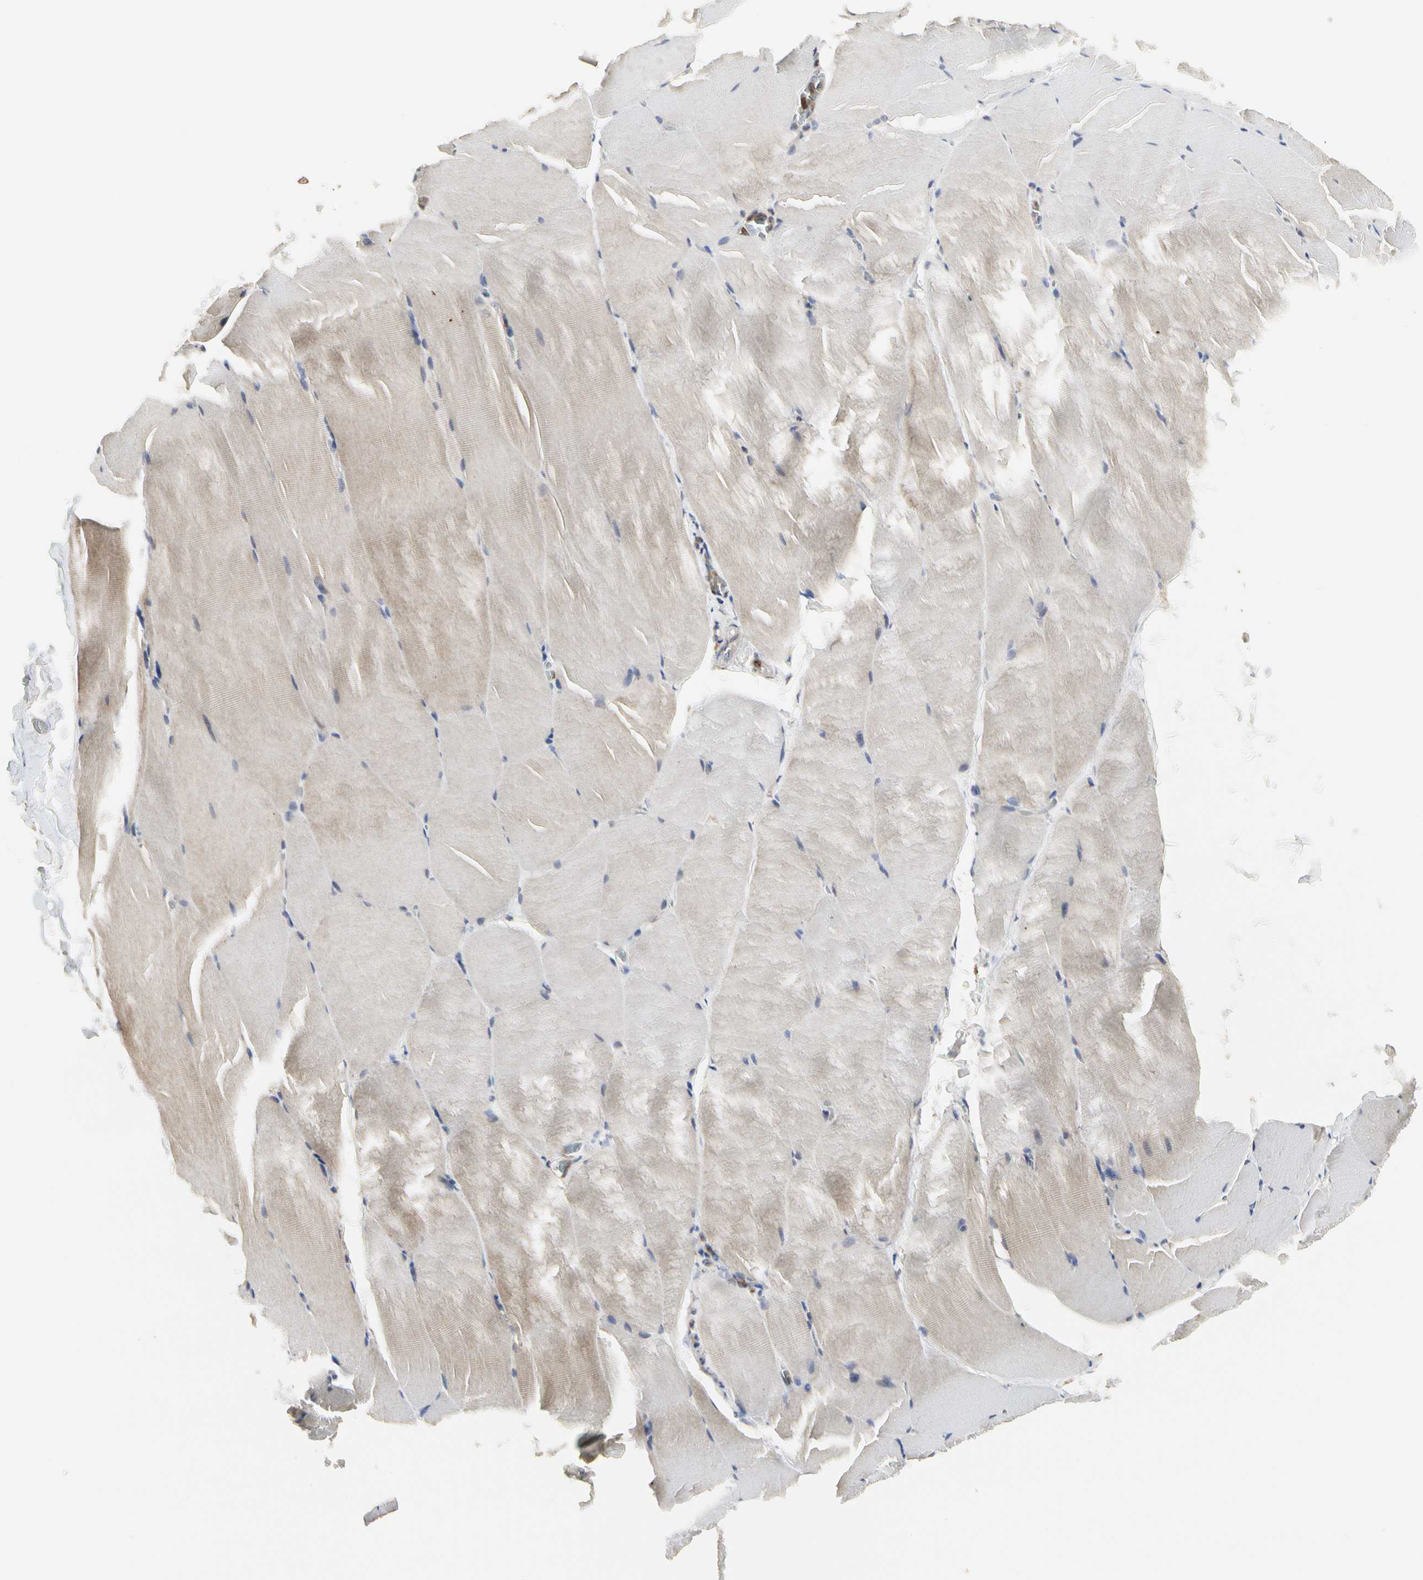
{"staining": {"intensity": "negative", "quantity": "none", "location": "none"}, "tissue": "skeletal muscle", "cell_type": "Myocytes", "image_type": "normal", "snomed": [{"axis": "morphology", "description": "Normal tissue, NOS"}, {"axis": "topography", "description": "Skeletal muscle"}], "caption": "Immunohistochemical staining of normal skeletal muscle displays no significant expression in myocytes. (DAB immunohistochemistry, high magnification).", "gene": "NAPG", "patient": {"sex": "male", "age": 71}}